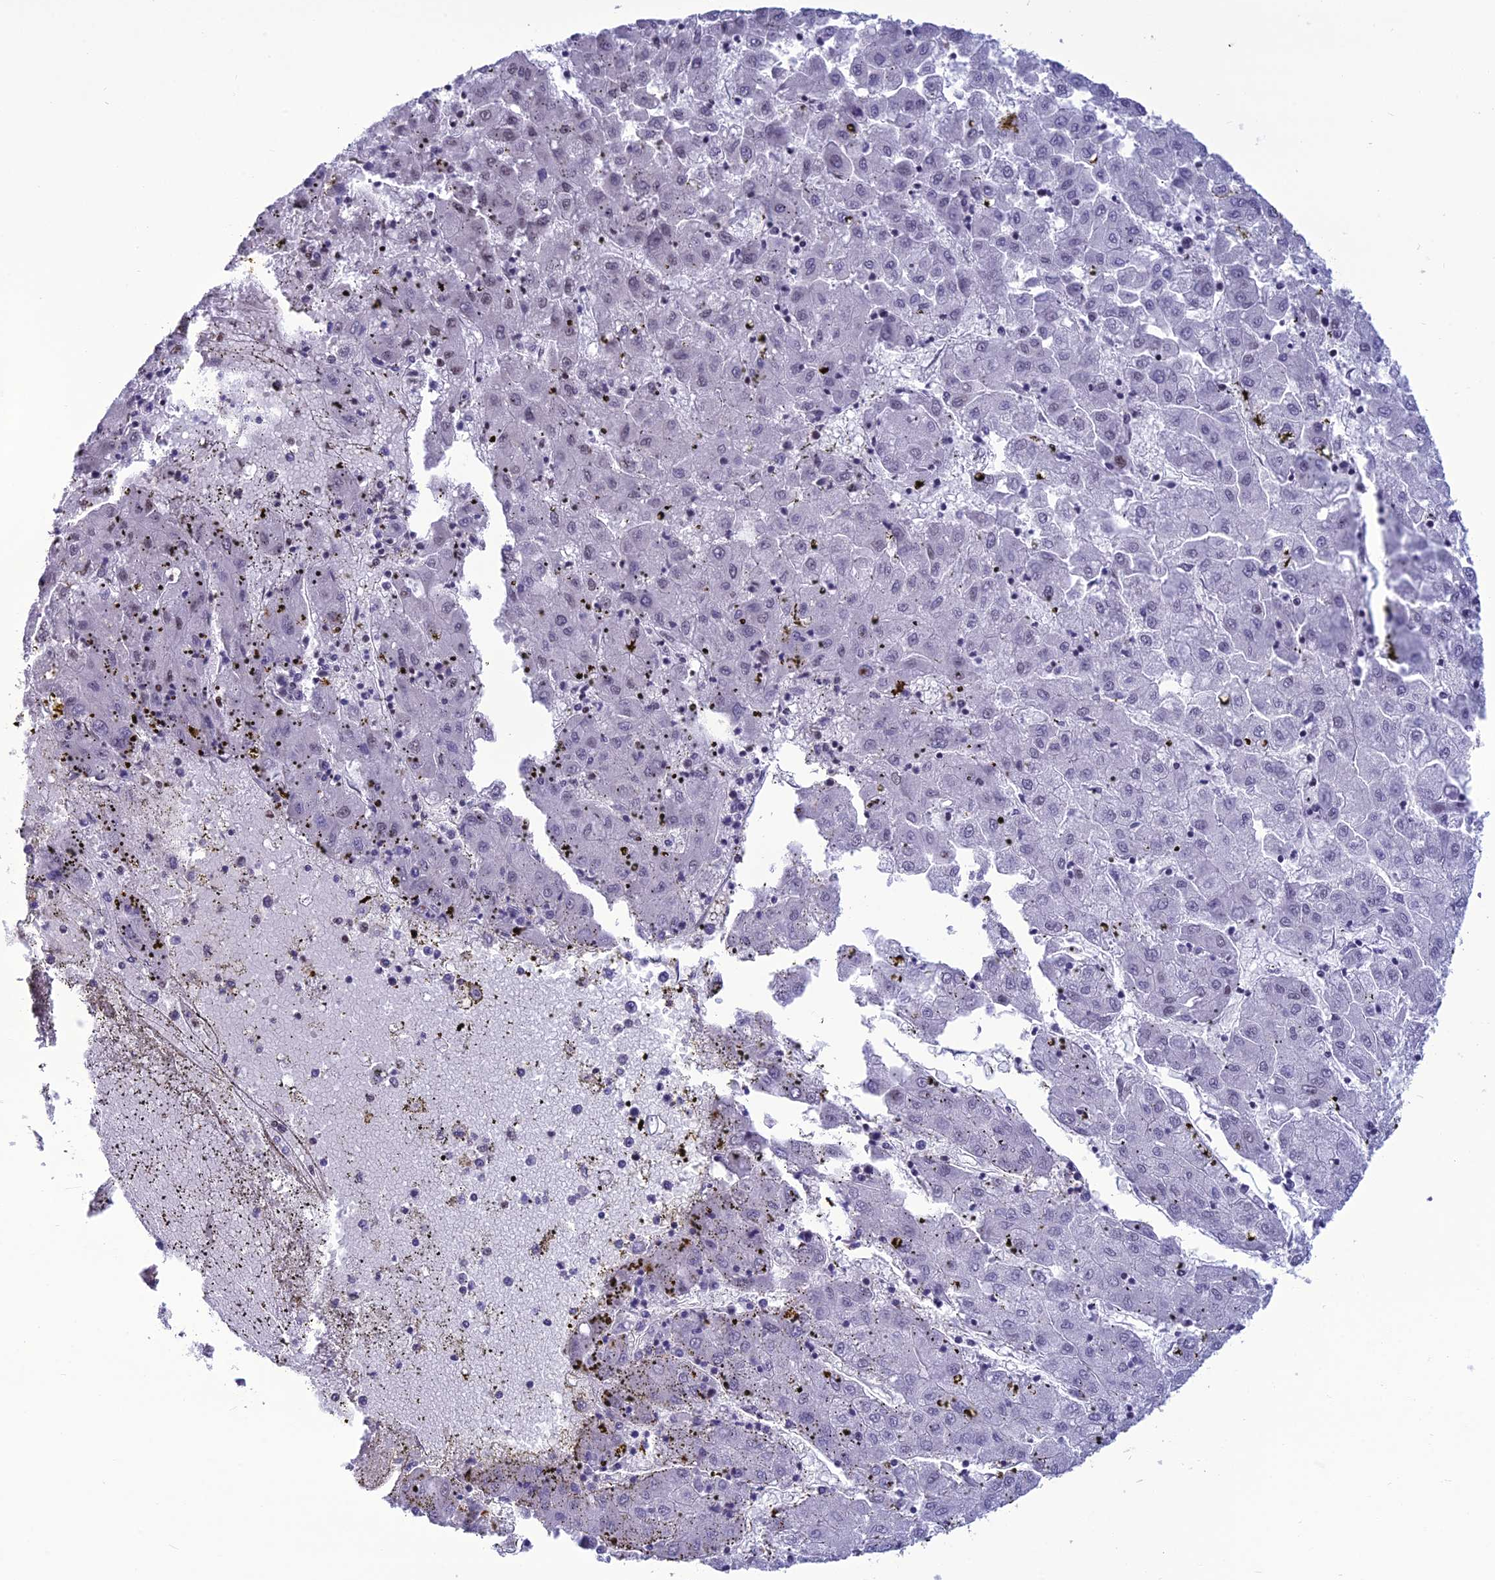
{"staining": {"intensity": "negative", "quantity": "none", "location": "none"}, "tissue": "liver cancer", "cell_type": "Tumor cells", "image_type": "cancer", "snomed": [{"axis": "morphology", "description": "Carcinoma, Hepatocellular, NOS"}, {"axis": "topography", "description": "Liver"}], "caption": "A photomicrograph of human hepatocellular carcinoma (liver) is negative for staining in tumor cells.", "gene": "PRAMEF12", "patient": {"sex": "male", "age": 72}}